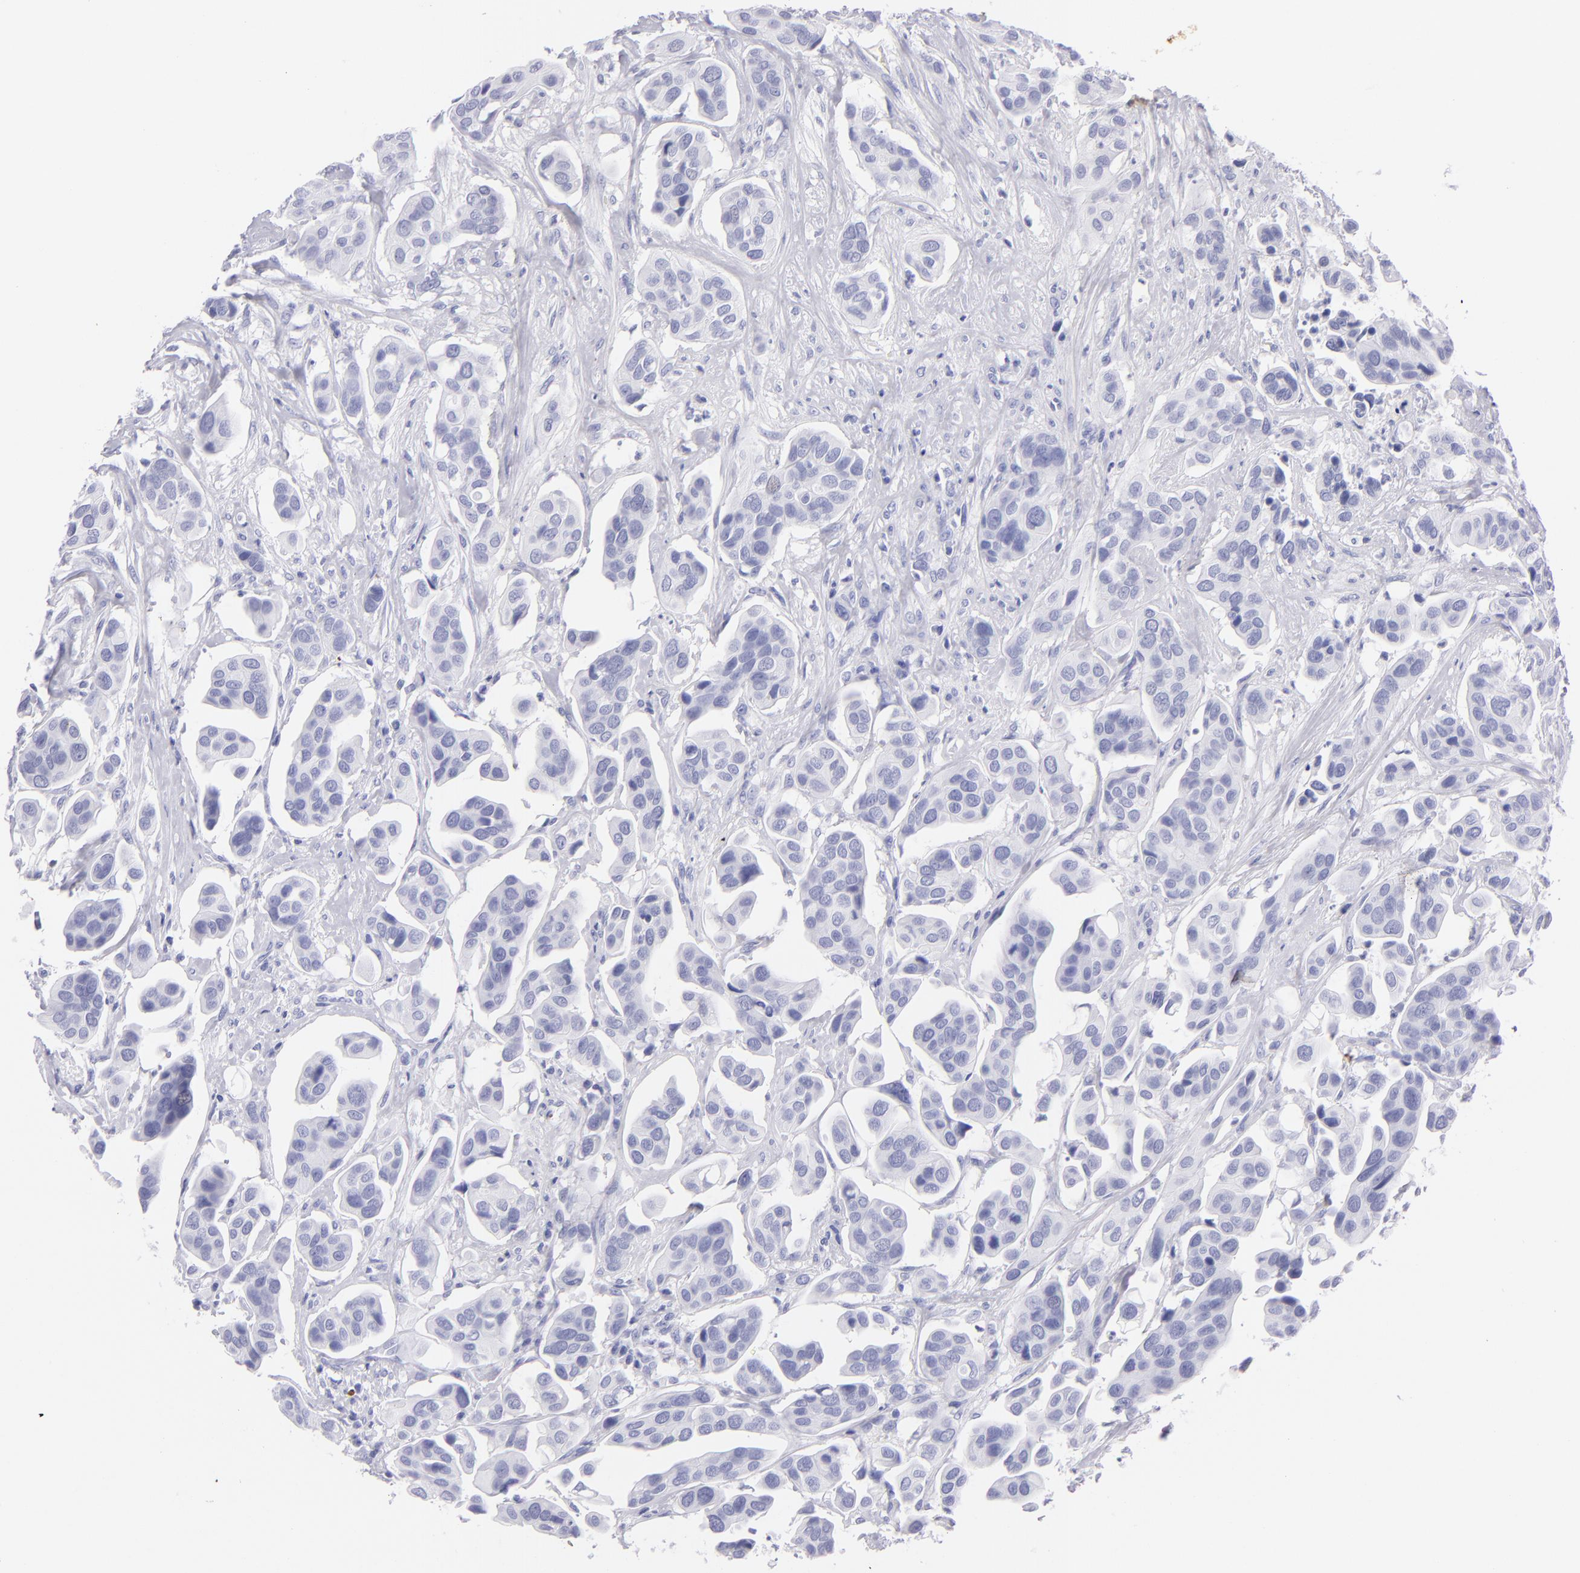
{"staining": {"intensity": "negative", "quantity": "none", "location": "none"}, "tissue": "urothelial cancer", "cell_type": "Tumor cells", "image_type": "cancer", "snomed": [{"axis": "morphology", "description": "Adenocarcinoma, NOS"}, {"axis": "topography", "description": "Urinary bladder"}], "caption": "There is no significant staining in tumor cells of adenocarcinoma.", "gene": "PRPH", "patient": {"sex": "male", "age": 61}}